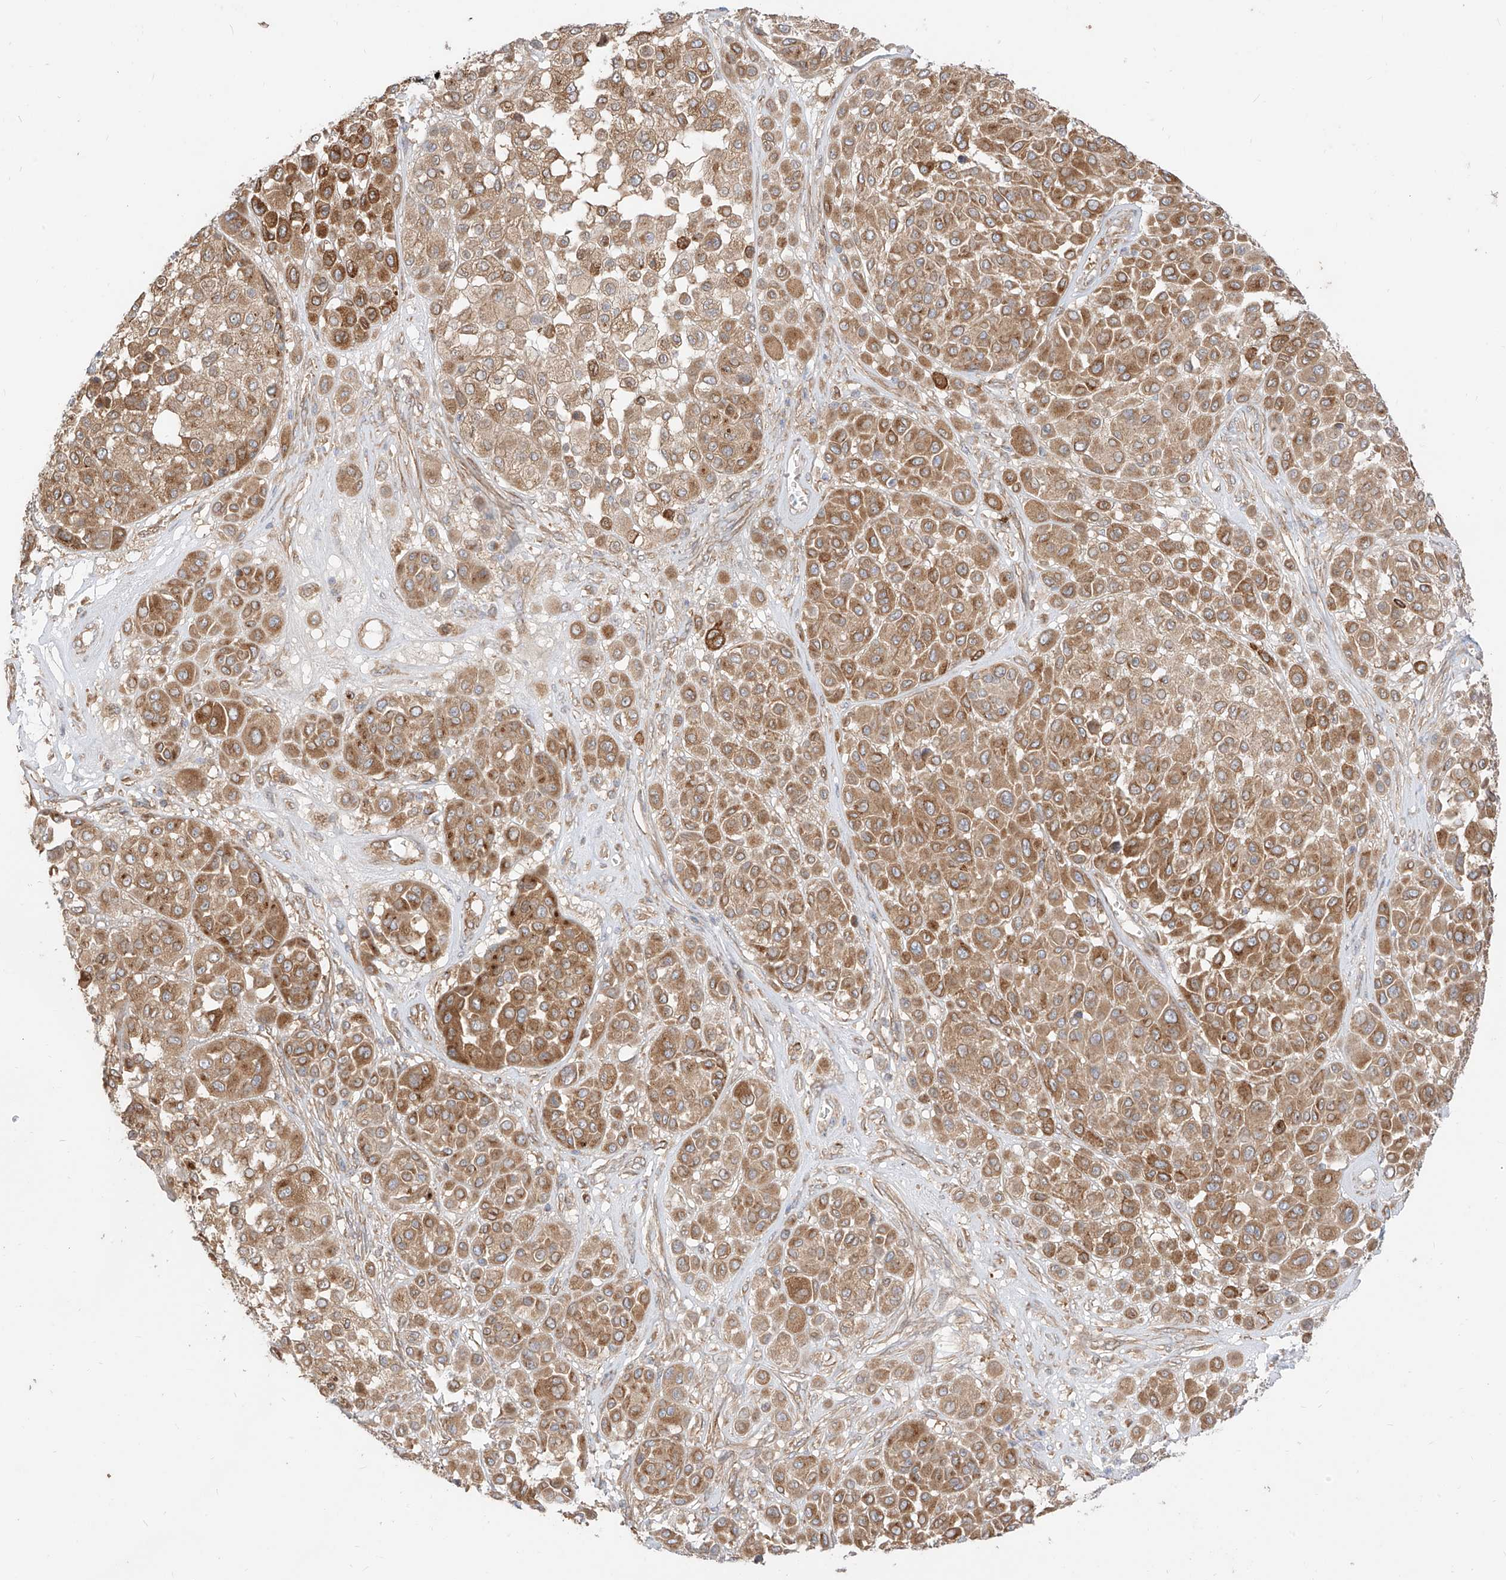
{"staining": {"intensity": "moderate", "quantity": ">75%", "location": "cytoplasmic/membranous"}, "tissue": "melanoma", "cell_type": "Tumor cells", "image_type": "cancer", "snomed": [{"axis": "morphology", "description": "Malignant melanoma, Metastatic site"}, {"axis": "topography", "description": "Soft tissue"}], "caption": "Malignant melanoma (metastatic site) tissue reveals moderate cytoplasmic/membranous positivity in approximately >75% of tumor cells, visualized by immunohistochemistry.", "gene": "PLCL1", "patient": {"sex": "male", "age": 41}}